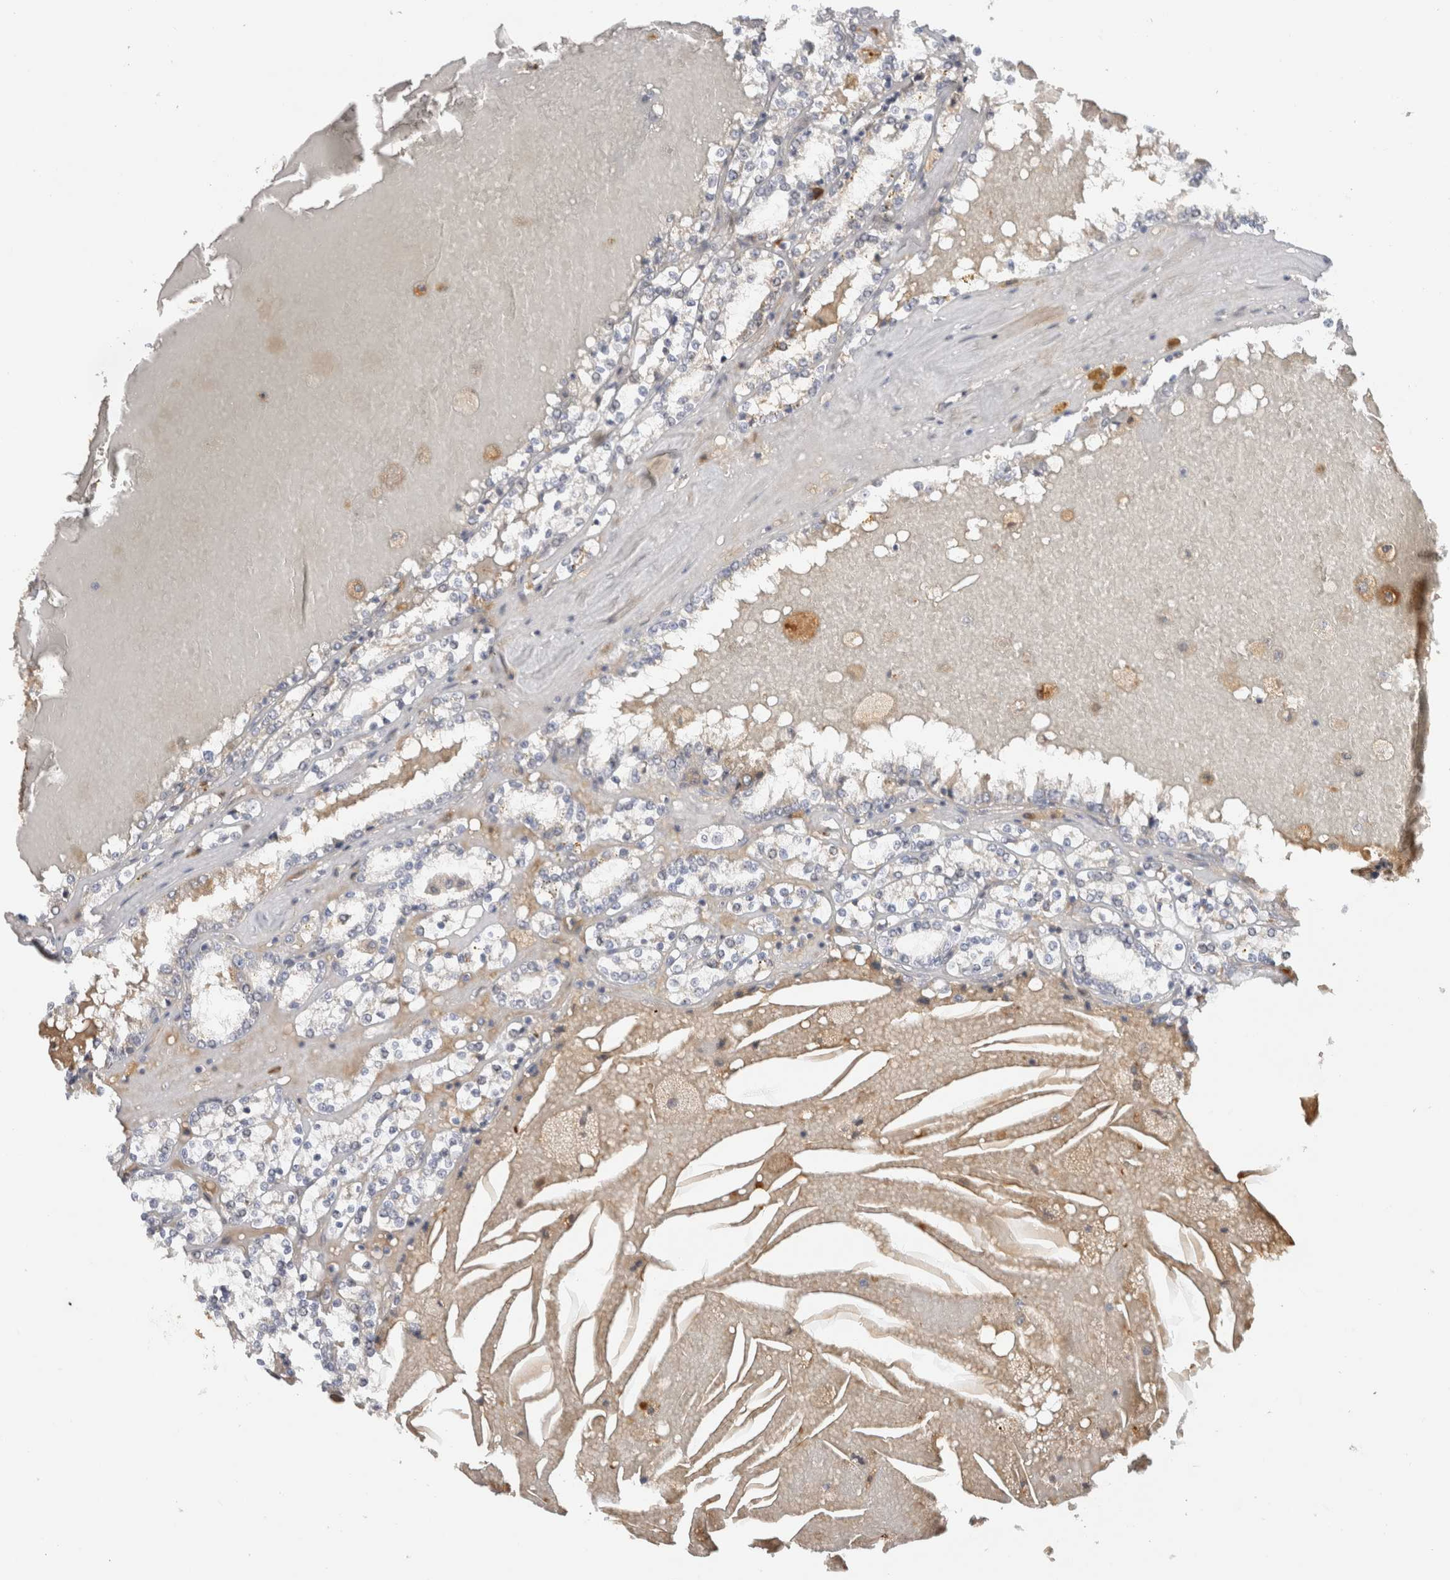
{"staining": {"intensity": "negative", "quantity": "none", "location": "none"}, "tissue": "renal cancer", "cell_type": "Tumor cells", "image_type": "cancer", "snomed": [{"axis": "morphology", "description": "Adenocarcinoma, NOS"}, {"axis": "topography", "description": "Kidney"}], "caption": "IHC photomicrograph of renal cancer (adenocarcinoma) stained for a protein (brown), which displays no expression in tumor cells. (DAB immunohistochemistry (IHC) with hematoxylin counter stain).", "gene": "APOL2", "patient": {"sex": "female", "age": 56}}